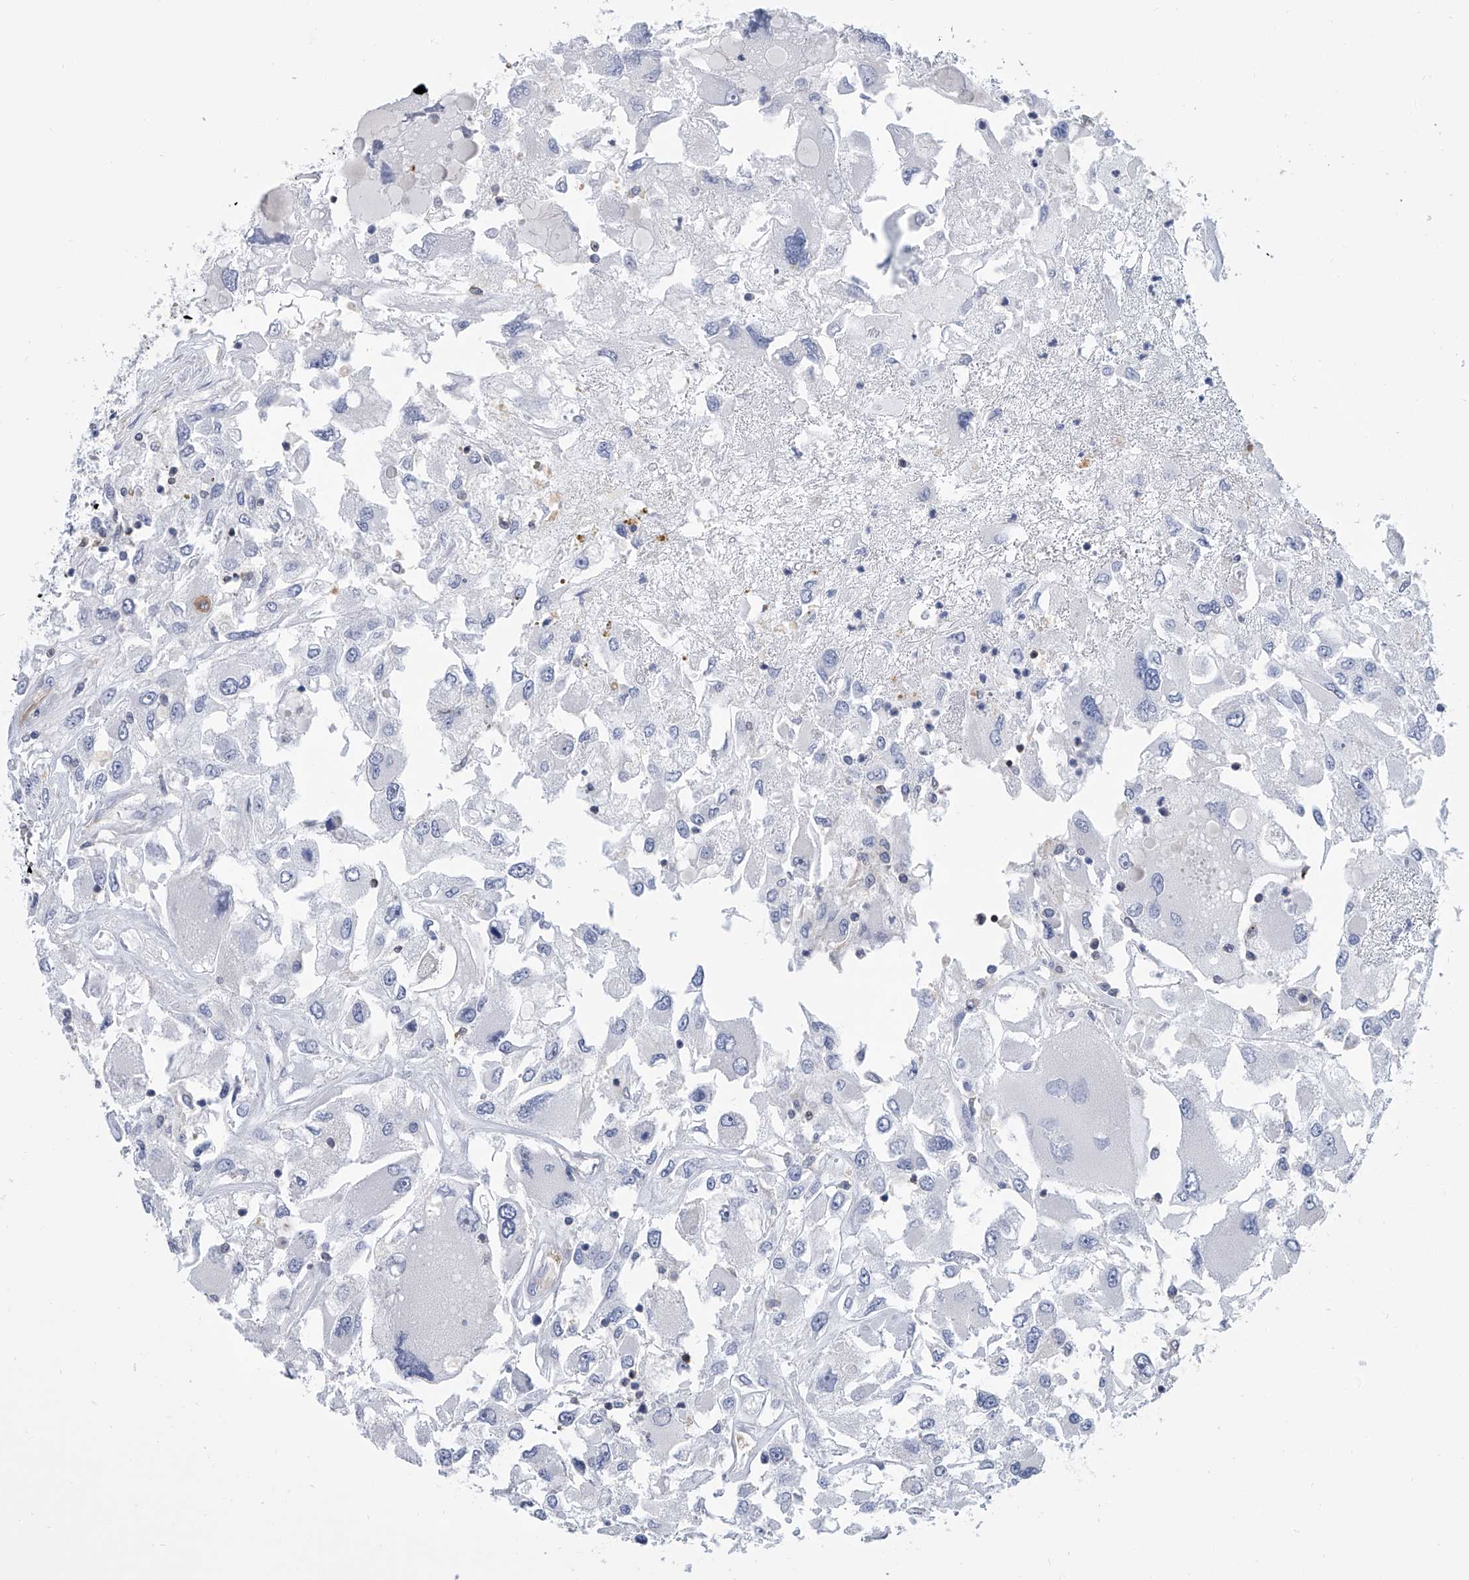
{"staining": {"intensity": "negative", "quantity": "none", "location": "none"}, "tissue": "renal cancer", "cell_type": "Tumor cells", "image_type": "cancer", "snomed": [{"axis": "morphology", "description": "Adenocarcinoma, NOS"}, {"axis": "topography", "description": "Kidney"}], "caption": "This is an immunohistochemistry (IHC) image of human renal adenocarcinoma. There is no expression in tumor cells.", "gene": "SERPINB9", "patient": {"sex": "female", "age": 52}}